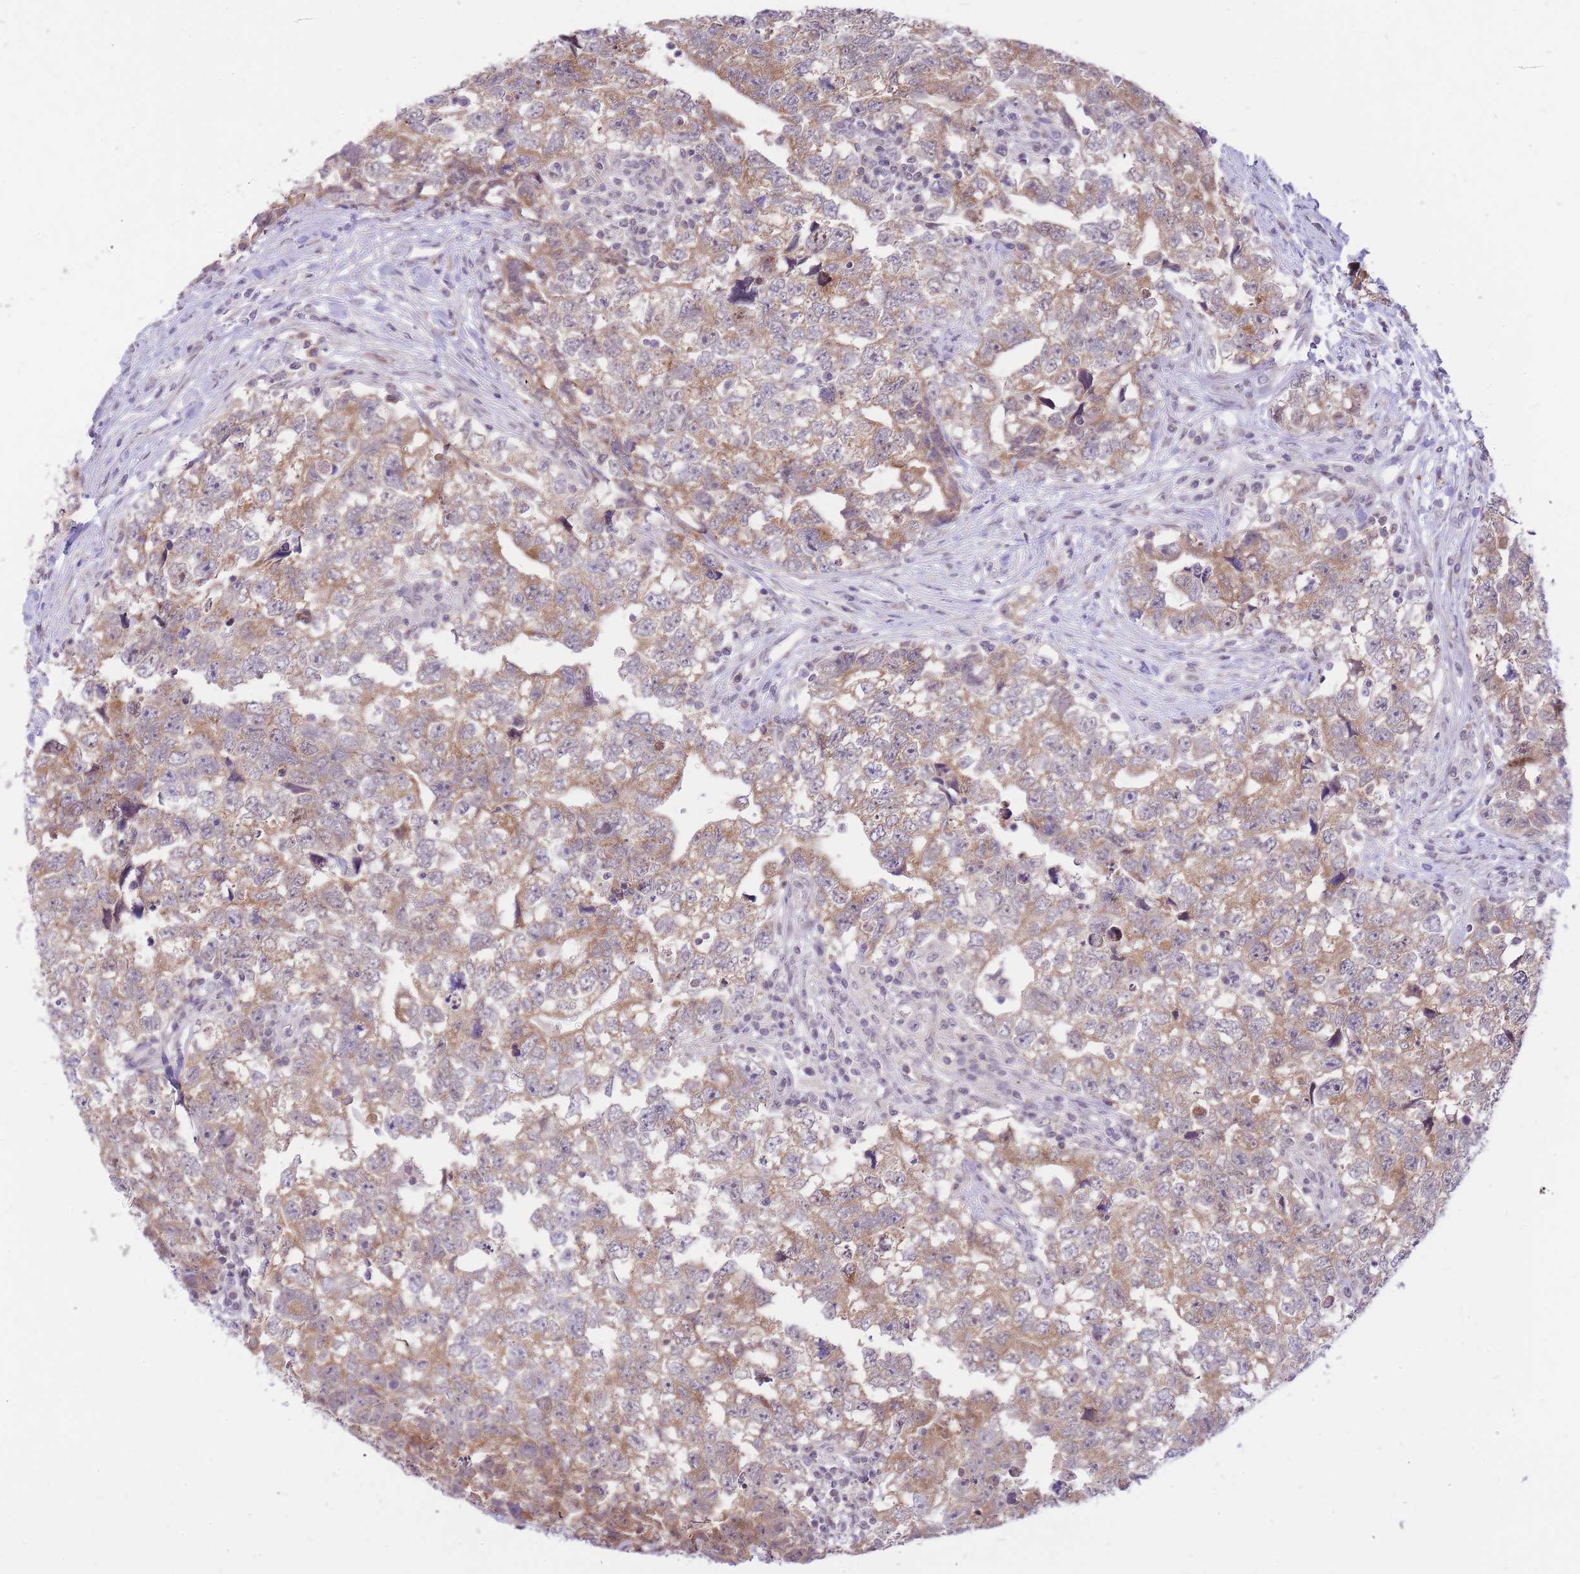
{"staining": {"intensity": "moderate", "quantity": ">75%", "location": "cytoplasmic/membranous"}, "tissue": "testis cancer", "cell_type": "Tumor cells", "image_type": "cancer", "snomed": [{"axis": "morphology", "description": "Carcinoma, Embryonal, NOS"}, {"axis": "topography", "description": "Testis"}], "caption": "A micrograph of testis cancer (embryonal carcinoma) stained for a protein reveals moderate cytoplasmic/membranous brown staining in tumor cells.", "gene": "MINDY2", "patient": {"sex": "male", "age": 22}}